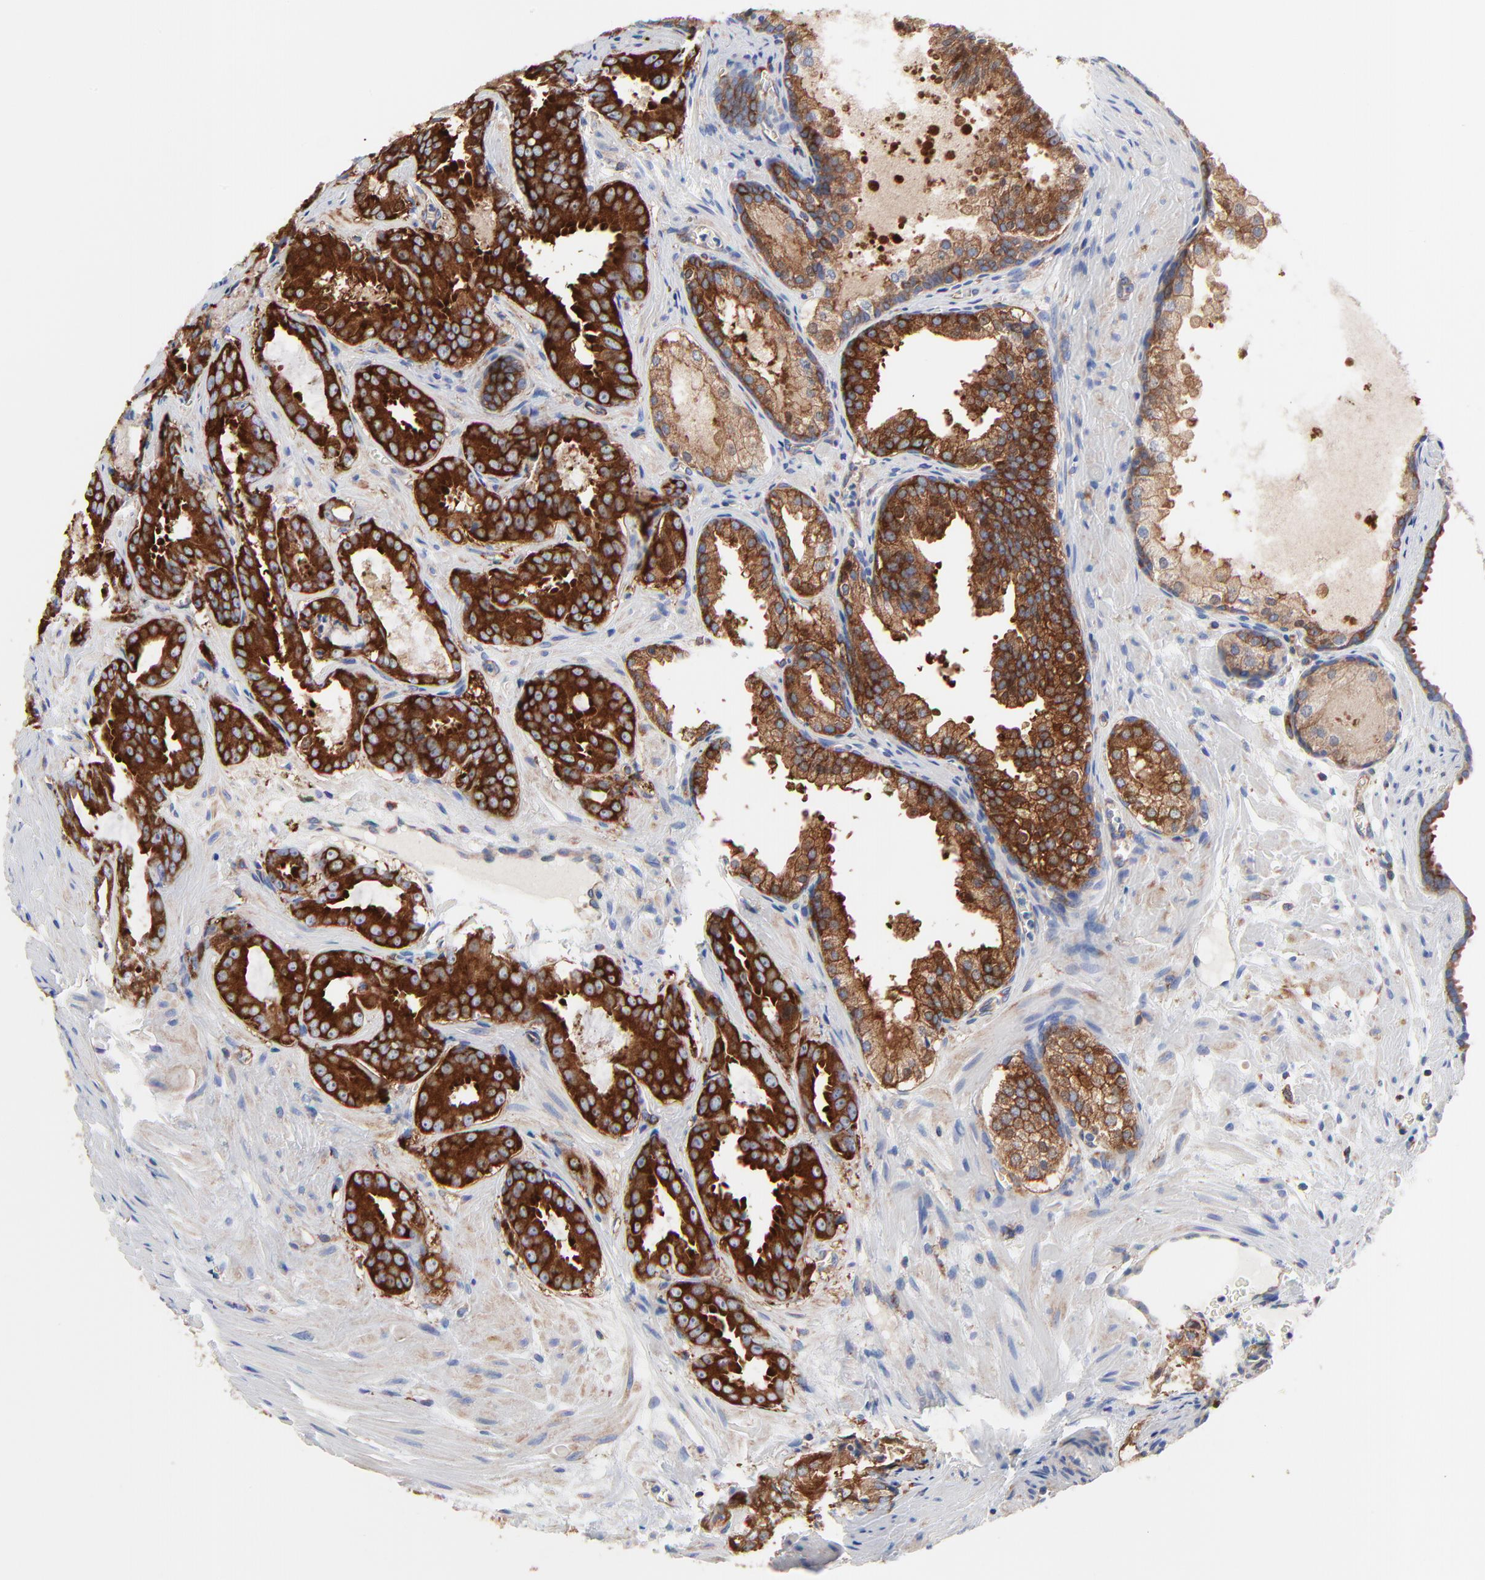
{"staining": {"intensity": "strong", "quantity": ">75%", "location": "cytoplasmic/membranous"}, "tissue": "prostate cancer", "cell_type": "Tumor cells", "image_type": "cancer", "snomed": [{"axis": "morphology", "description": "Adenocarcinoma, Medium grade"}, {"axis": "topography", "description": "Prostate"}], "caption": "High-power microscopy captured an immunohistochemistry (IHC) photomicrograph of prostate adenocarcinoma (medium-grade), revealing strong cytoplasmic/membranous expression in about >75% of tumor cells.", "gene": "CD2AP", "patient": {"sex": "male", "age": 64}}